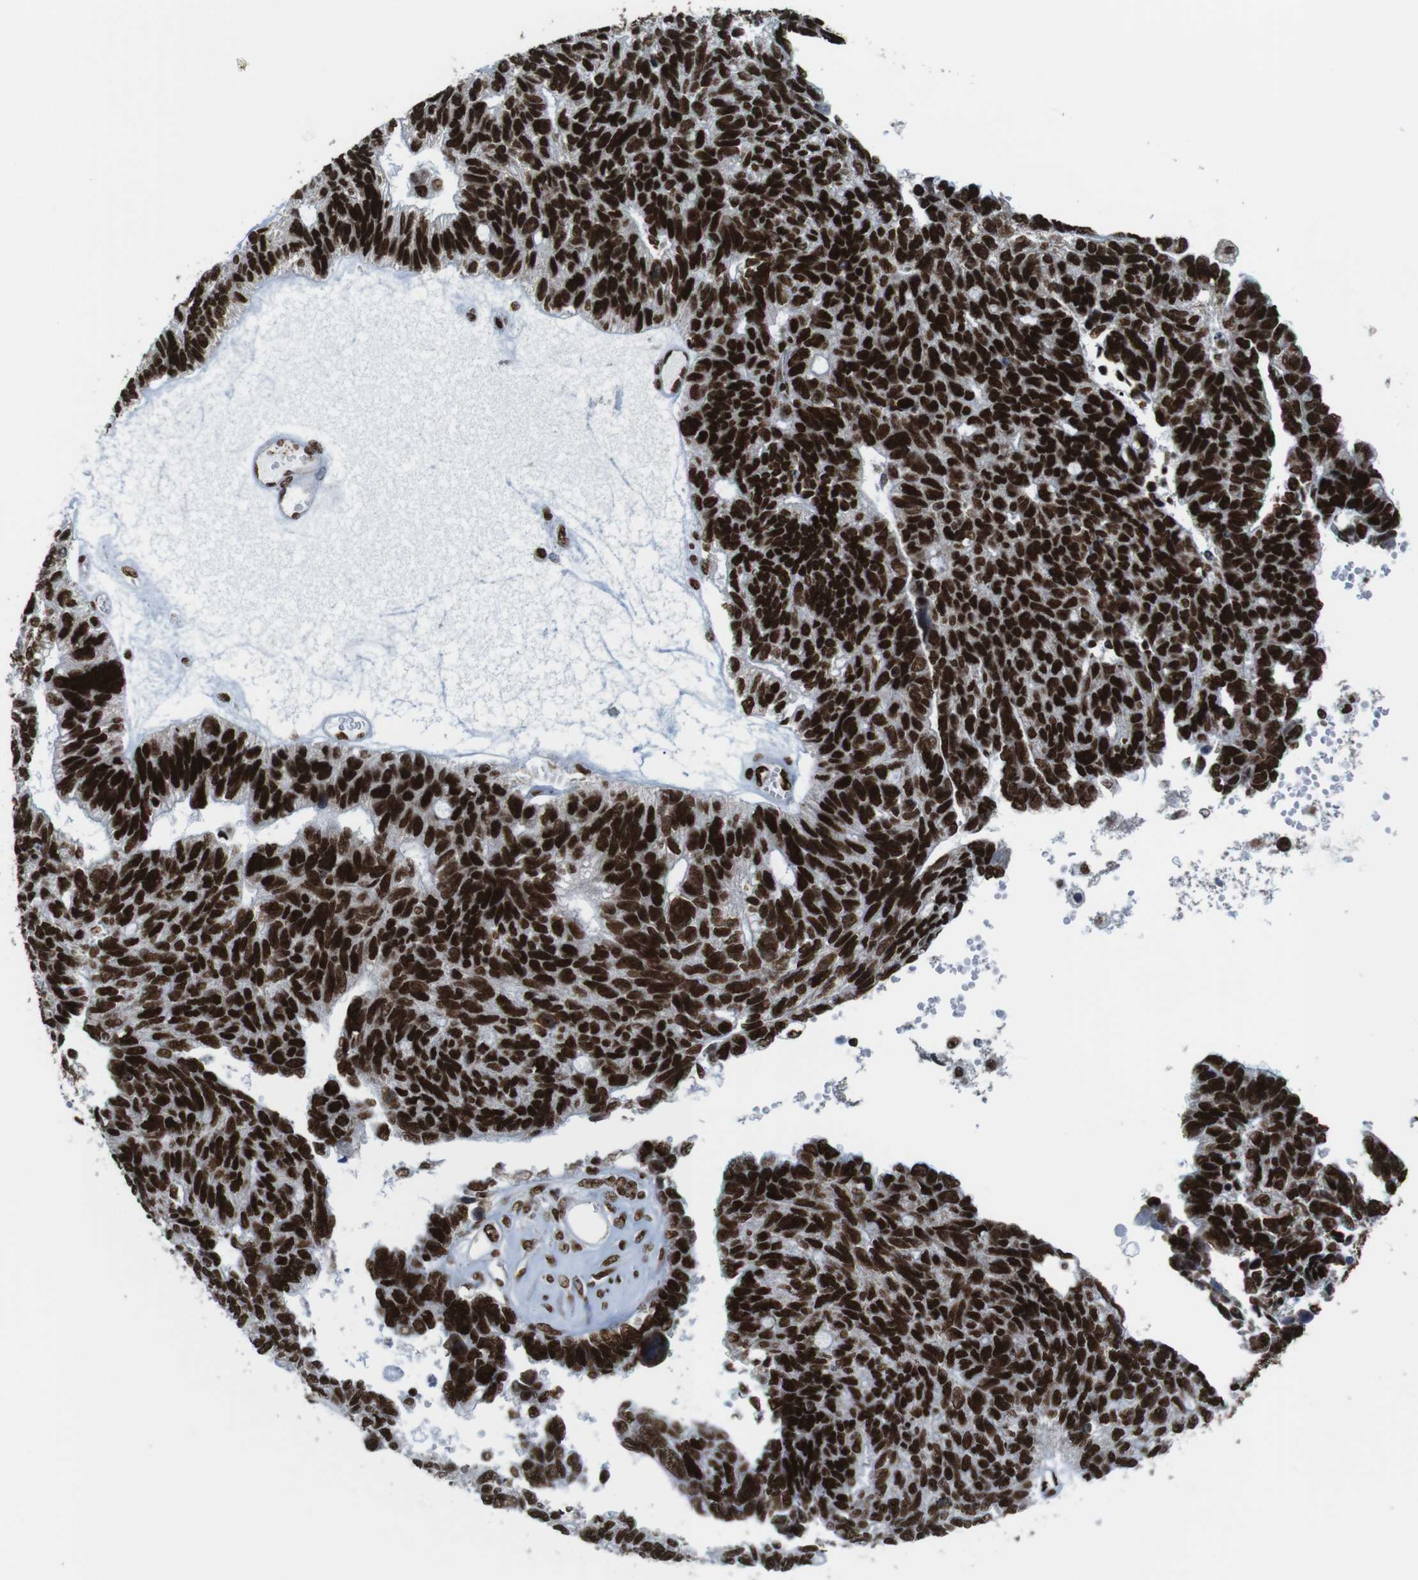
{"staining": {"intensity": "strong", "quantity": ">75%", "location": "nuclear"}, "tissue": "ovarian cancer", "cell_type": "Tumor cells", "image_type": "cancer", "snomed": [{"axis": "morphology", "description": "Cystadenocarcinoma, serous, NOS"}, {"axis": "topography", "description": "Ovary"}], "caption": "IHC histopathology image of neoplastic tissue: human ovarian cancer (serous cystadenocarcinoma) stained using IHC demonstrates high levels of strong protein expression localized specifically in the nuclear of tumor cells, appearing as a nuclear brown color.", "gene": "ROMO1", "patient": {"sex": "female", "age": 79}}